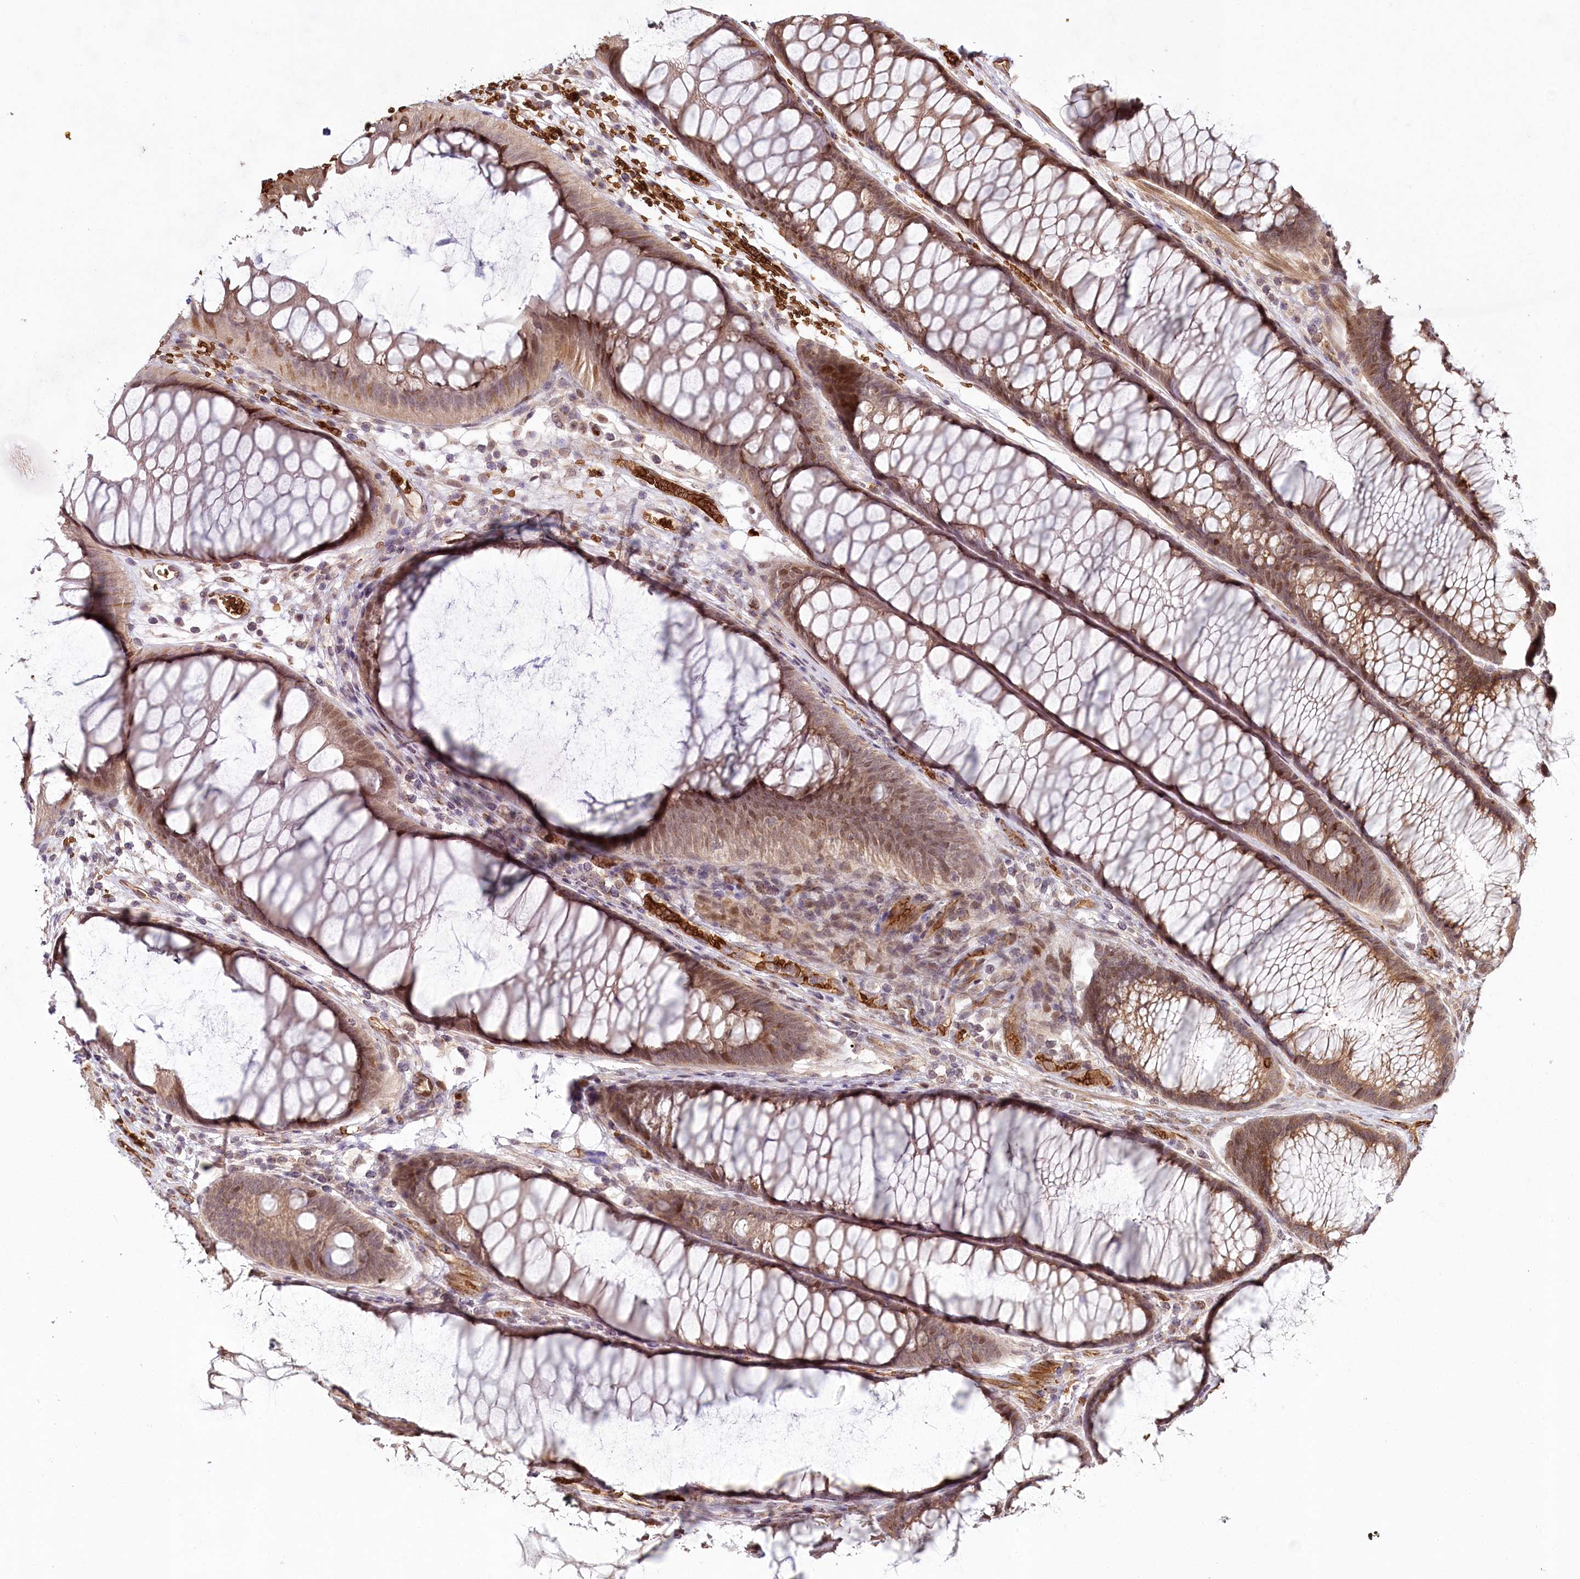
{"staining": {"intensity": "weak", "quantity": ">75%", "location": "cytoplasmic/membranous"}, "tissue": "colon", "cell_type": "Endothelial cells", "image_type": "normal", "snomed": [{"axis": "morphology", "description": "Normal tissue, NOS"}, {"axis": "topography", "description": "Colon"}], "caption": "This histopathology image displays unremarkable colon stained with immunohistochemistry (IHC) to label a protein in brown. The cytoplasmic/membranous of endothelial cells show weak positivity for the protein. Nuclei are counter-stained blue.", "gene": "ALKBH8", "patient": {"sex": "female", "age": 82}}